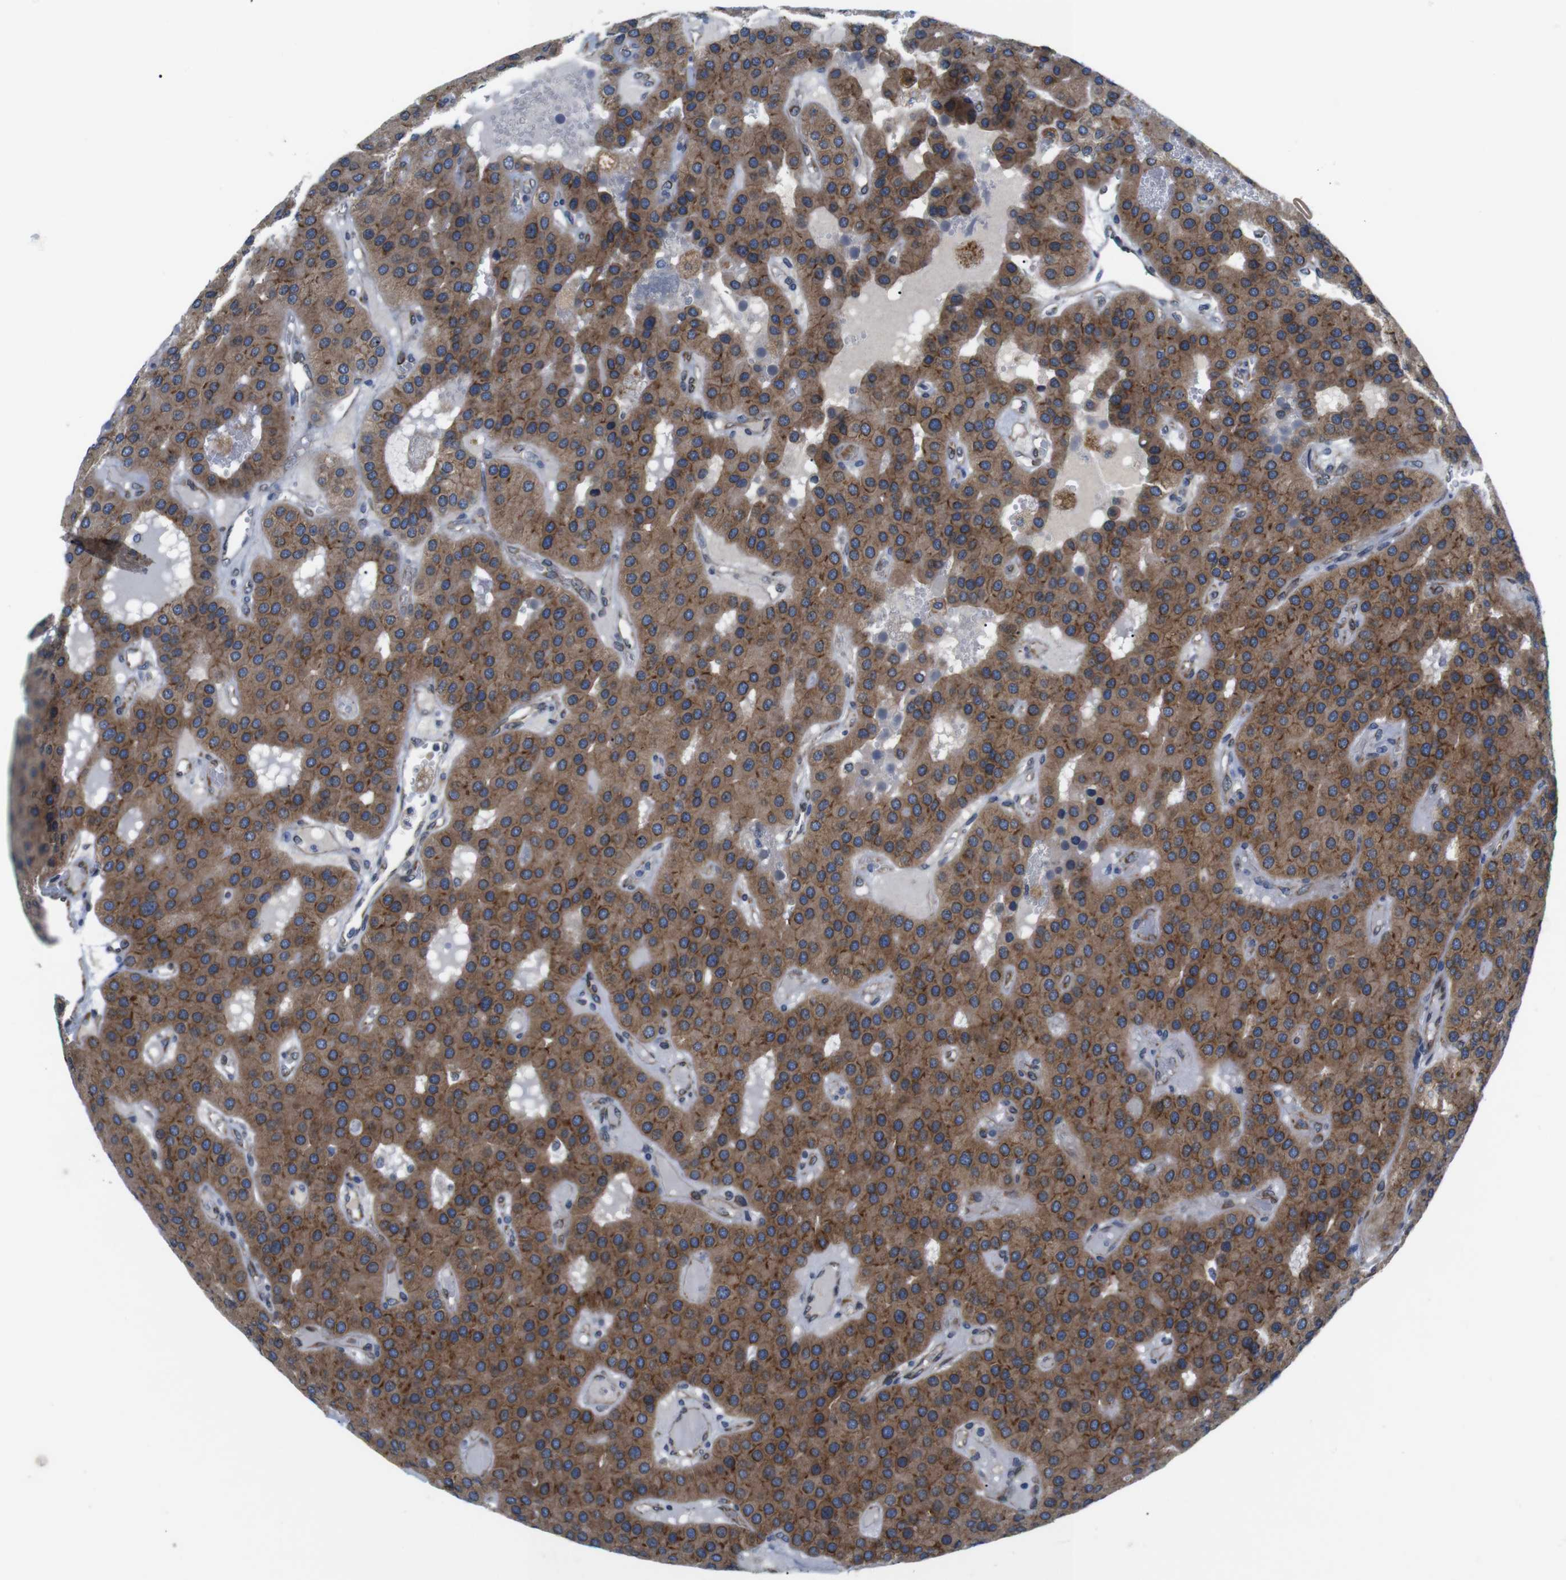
{"staining": {"intensity": "moderate", "quantity": ">75%", "location": "cytoplasmic/membranous"}, "tissue": "parathyroid gland", "cell_type": "Glandular cells", "image_type": "normal", "snomed": [{"axis": "morphology", "description": "Normal tissue, NOS"}, {"axis": "morphology", "description": "Adenoma, NOS"}, {"axis": "topography", "description": "Parathyroid gland"}], "caption": "Glandular cells exhibit medium levels of moderate cytoplasmic/membranous staining in about >75% of cells in benign parathyroid gland. The protein is stained brown, and the nuclei are stained in blue (DAB (3,3'-diaminobenzidine) IHC with brightfield microscopy, high magnification).", "gene": "HACD3", "patient": {"sex": "female", "age": 86}}